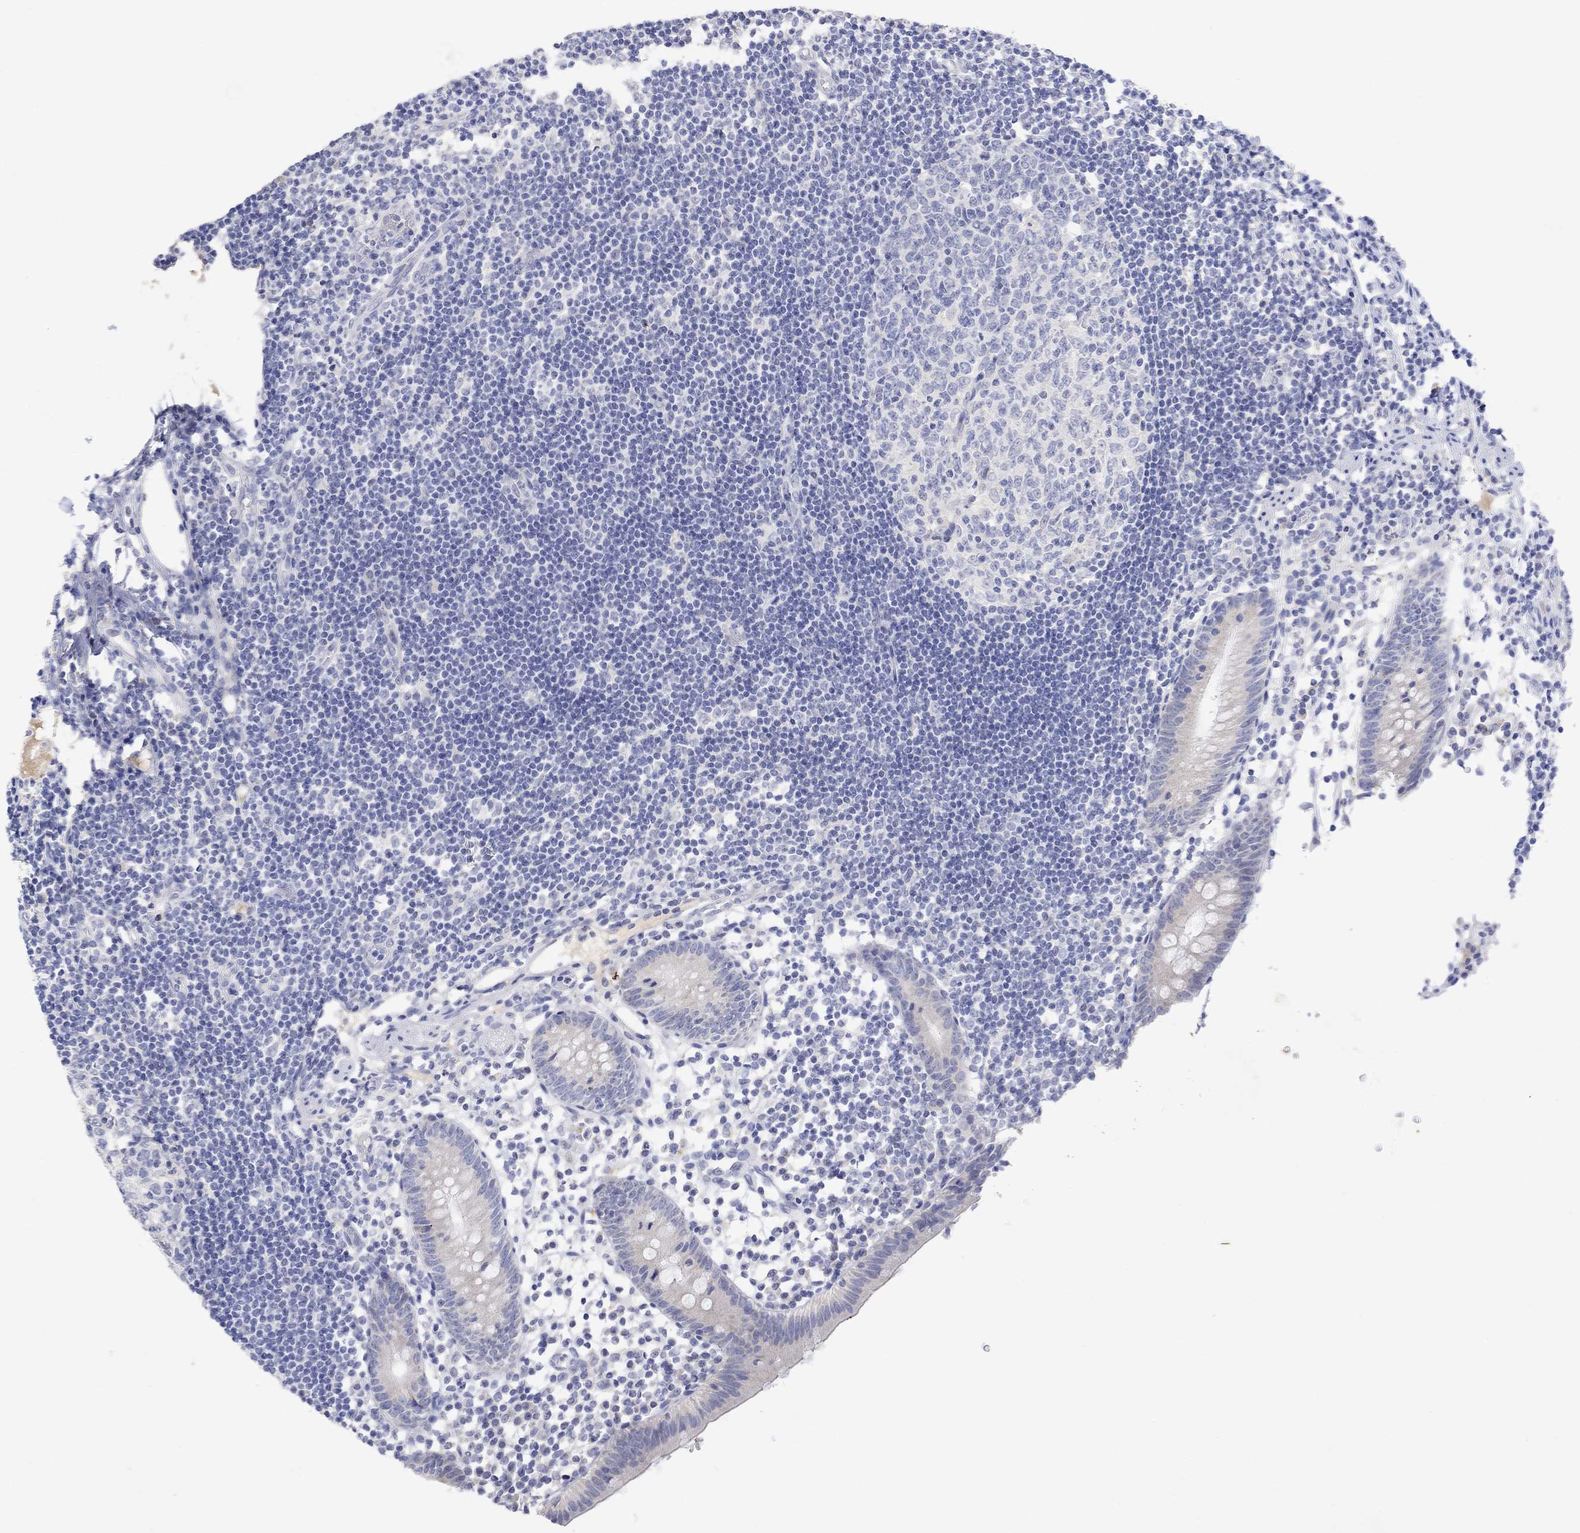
{"staining": {"intensity": "negative", "quantity": "none", "location": "none"}, "tissue": "appendix", "cell_type": "Glandular cells", "image_type": "normal", "snomed": [{"axis": "morphology", "description": "Normal tissue, NOS"}, {"axis": "topography", "description": "Appendix"}], "caption": "IHC photomicrograph of benign appendix stained for a protein (brown), which demonstrates no expression in glandular cells. Nuclei are stained in blue.", "gene": "FNDC5", "patient": {"sex": "female", "age": 40}}